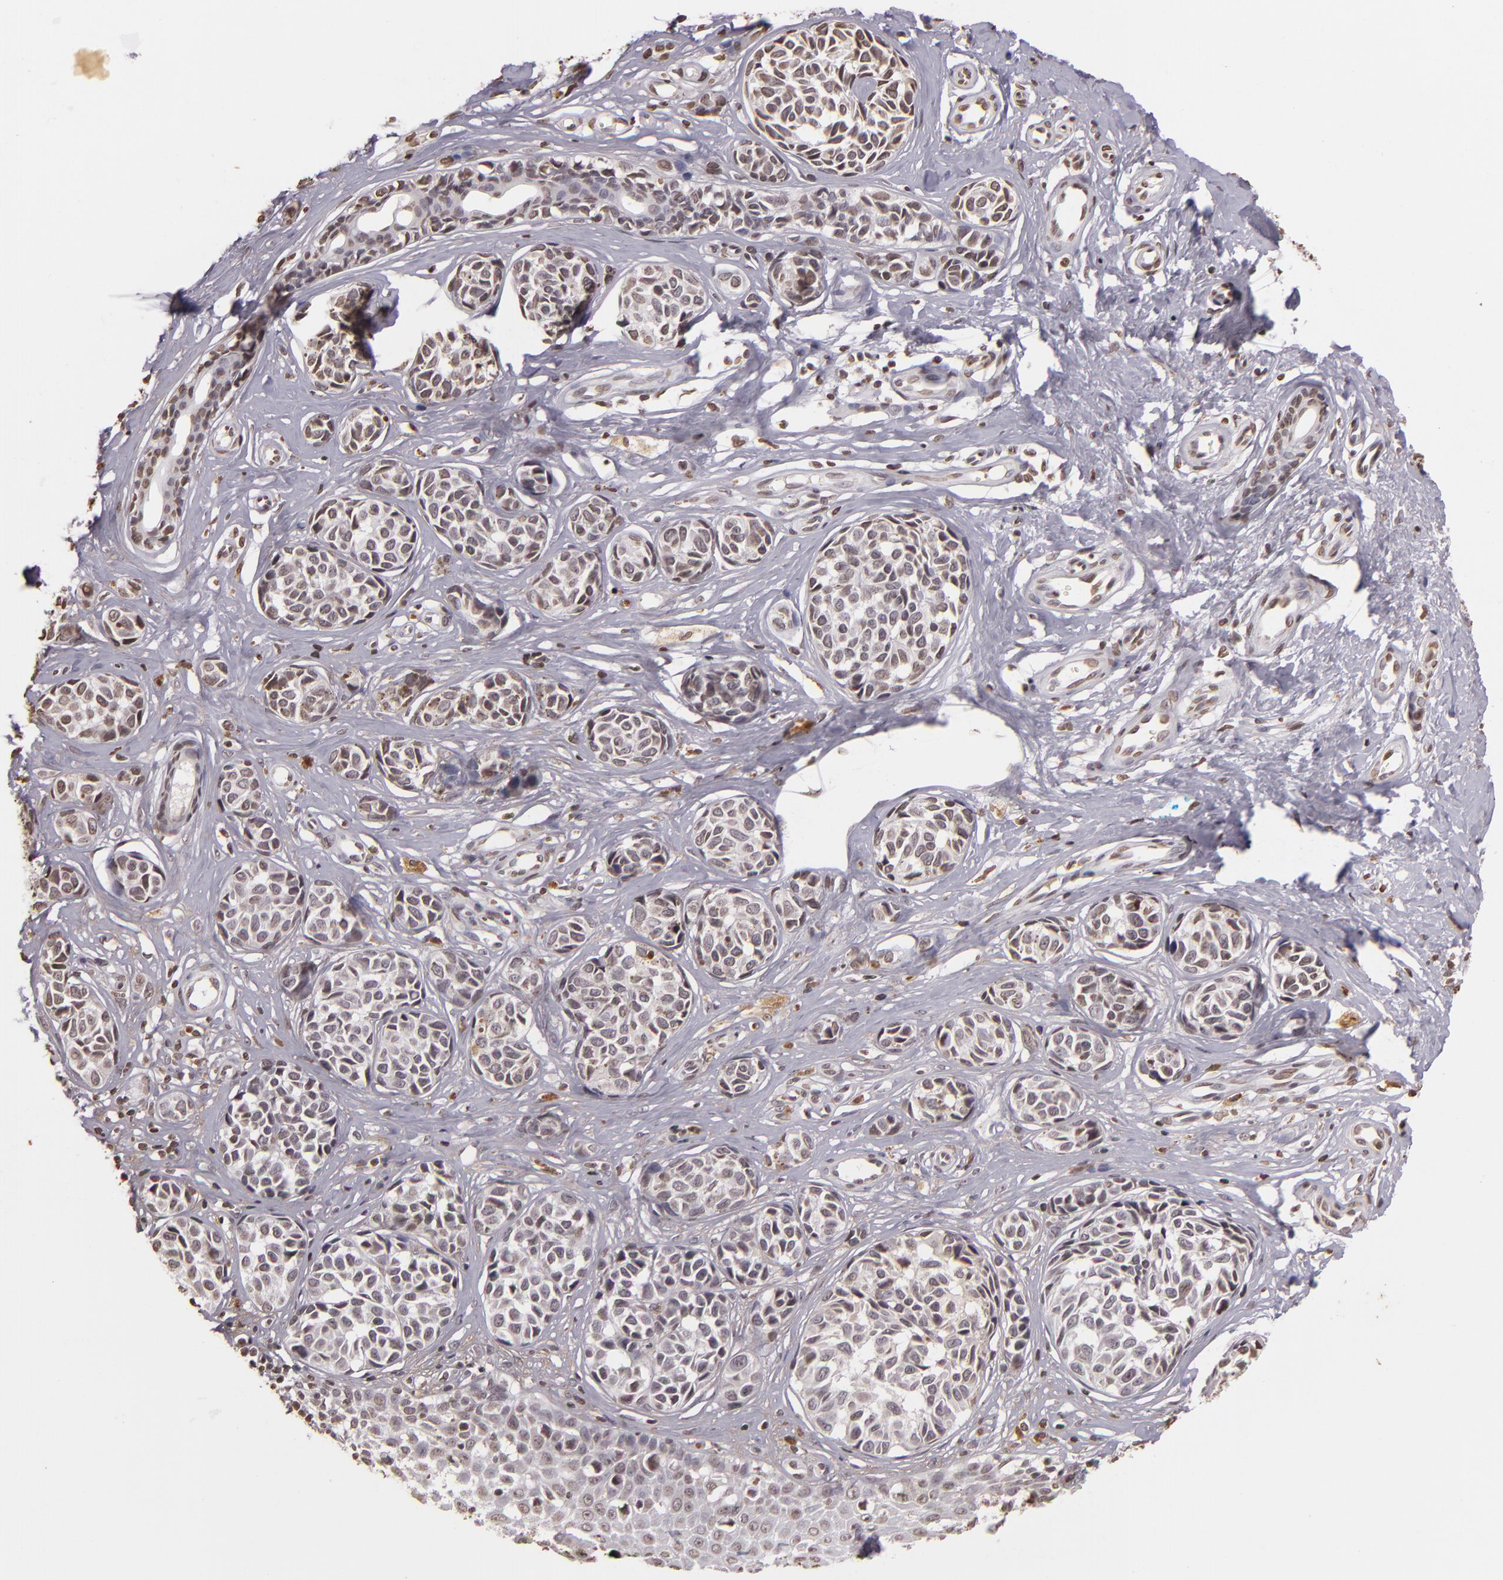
{"staining": {"intensity": "weak", "quantity": "25%-75%", "location": "nuclear"}, "tissue": "melanoma", "cell_type": "Tumor cells", "image_type": "cancer", "snomed": [{"axis": "morphology", "description": "Malignant melanoma, NOS"}, {"axis": "topography", "description": "Skin"}], "caption": "Tumor cells demonstrate low levels of weak nuclear positivity in about 25%-75% of cells in human malignant melanoma.", "gene": "THRB", "patient": {"sex": "male", "age": 79}}